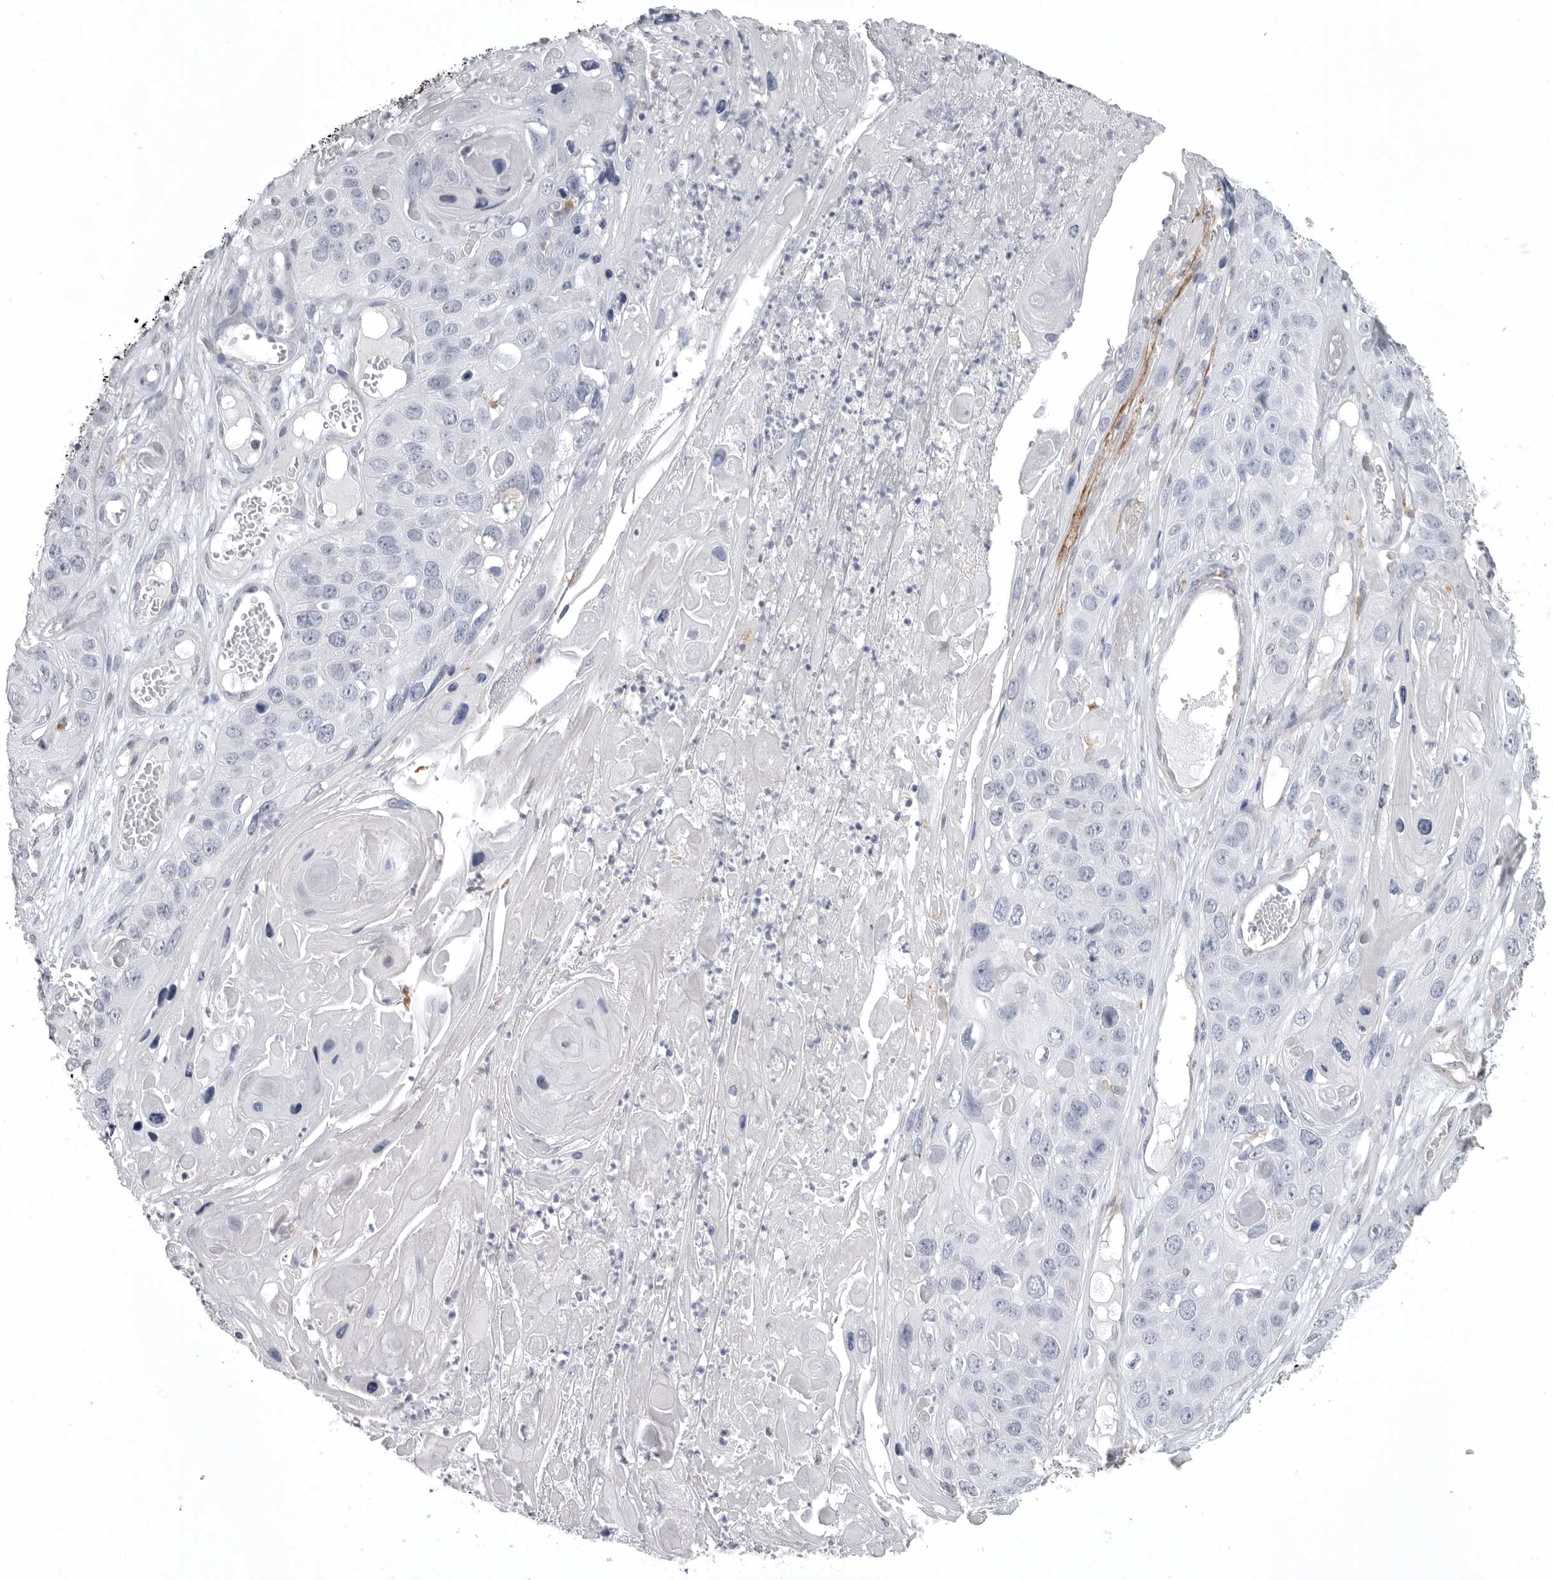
{"staining": {"intensity": "negative", "quantity": "none", "location": "none"}, "tissue": "skin cancer", "cell_type": "Tumor cells", "image_type": "cancer", "snomed": [{"axis": "morphology", "description": "Squamous cell carcinoma, NOS"}, {"axis": "topography", "description": "Skin"}], "caption": "An immunohistochemistry image of squamous cell carcinoma (skin) is shown. There is no staining in tumor cells of squamous cell carcinoma (skin).", "gene": "AOC3", "patient": {"sex": "male", "age": 55}}